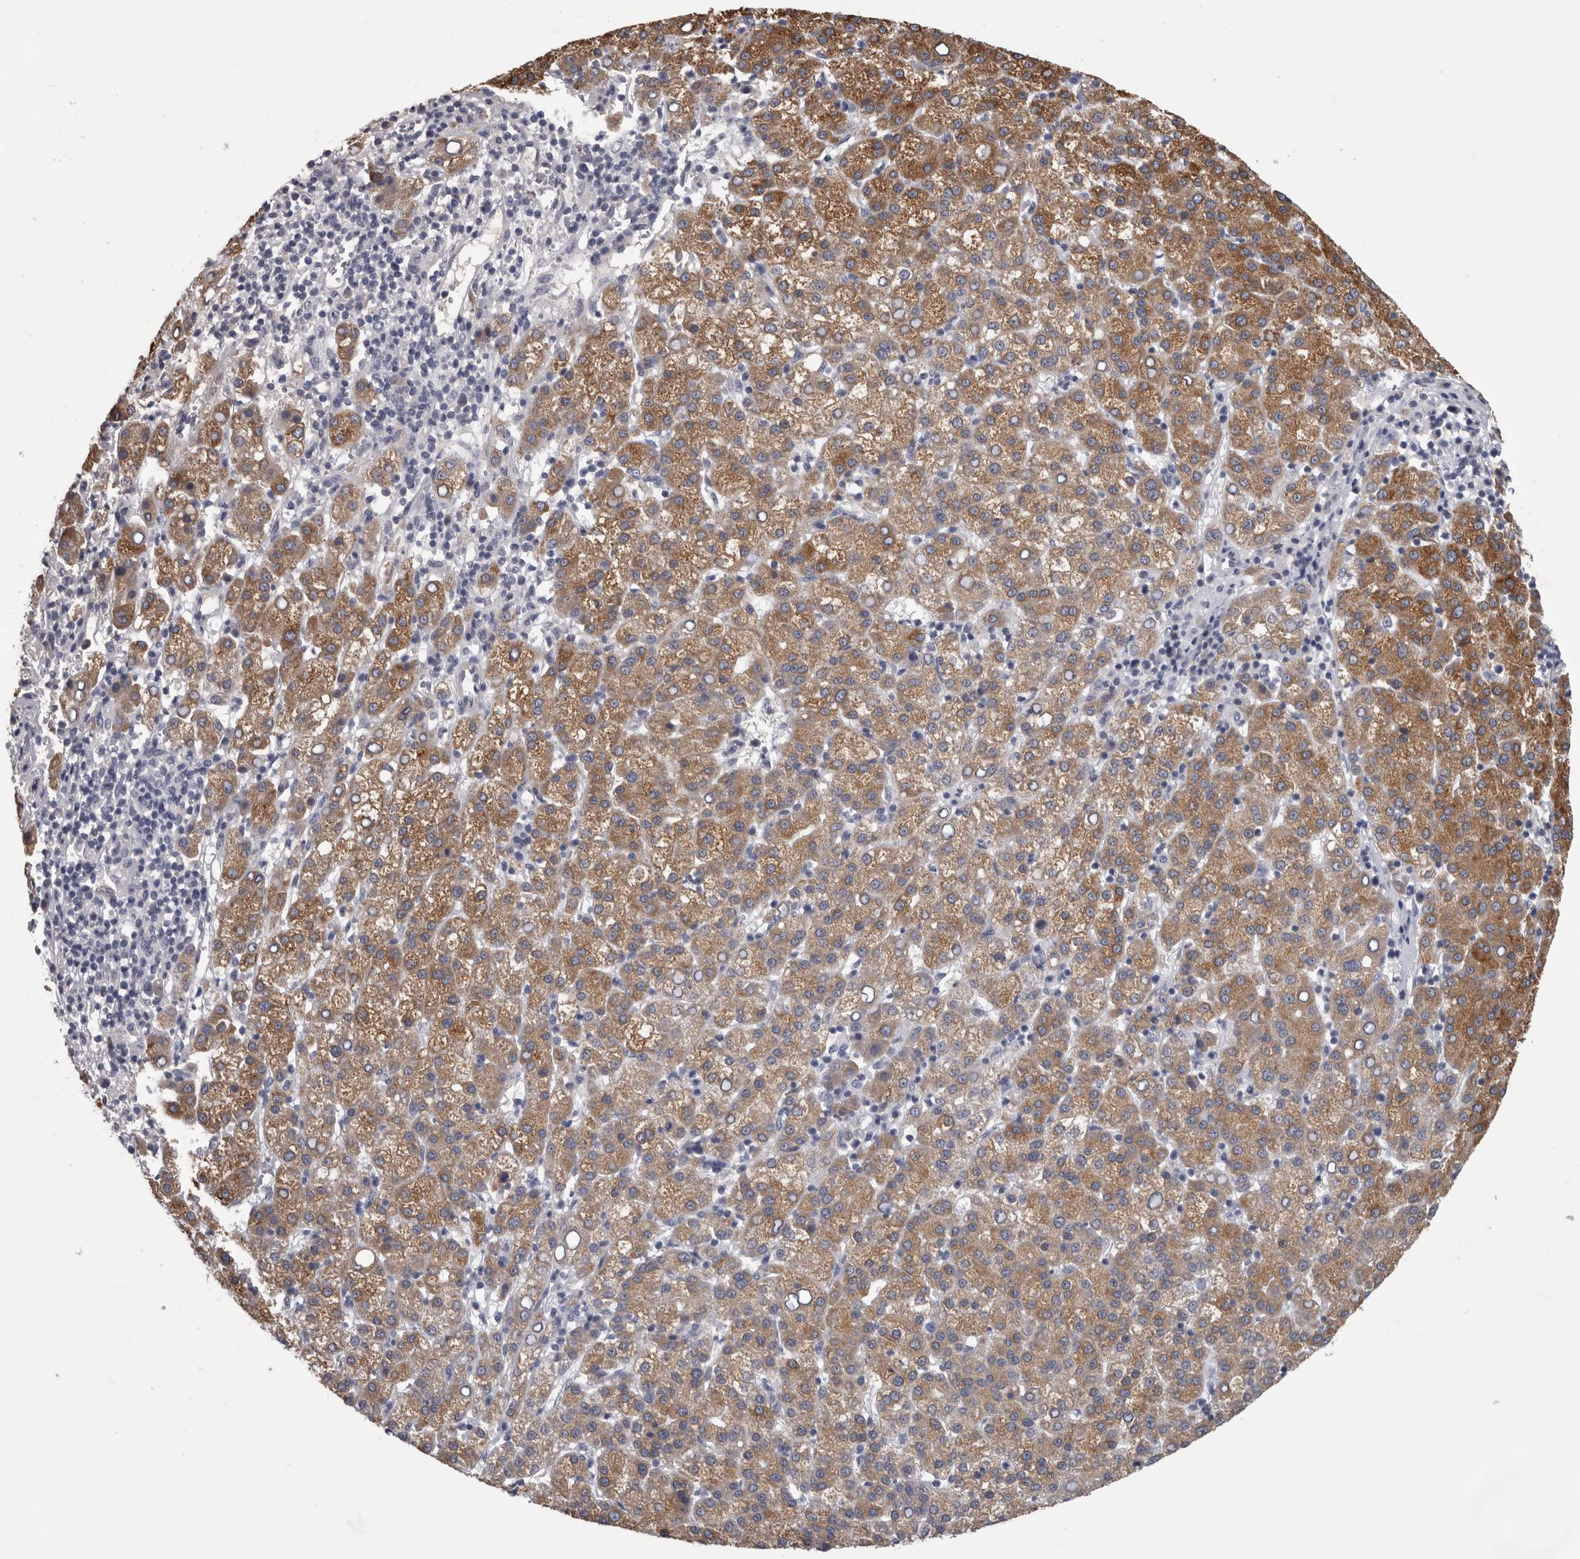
{"staining": {"intensity": "moderate", "quantity": ">75%", "location": "cytoplasmic/membranous"}, "tissue": "liver cancer", "cell_type": "Tumor cells", "image_type": "cancer", "snomed": [{"axis": "morphology", "description": "Carcinoma, Hepatocellular, NOS"}, {"axis": "topography", "description": "Liver"}], "caption": "Immunohistochemistry (IHC) (DAB (3,3'-diaminobenzidine)) staining of human liver hepatocellular carcinoma shows moderate cytoplasmic/membranous protein positivity in about >75% of tumor cells. (DAB (3,3'-diaminobenzidine) IHC, brown staining for protein, blue staining for nuclei).", "gene": "PON3", "patient": {"sex": "female", "age": 58}}